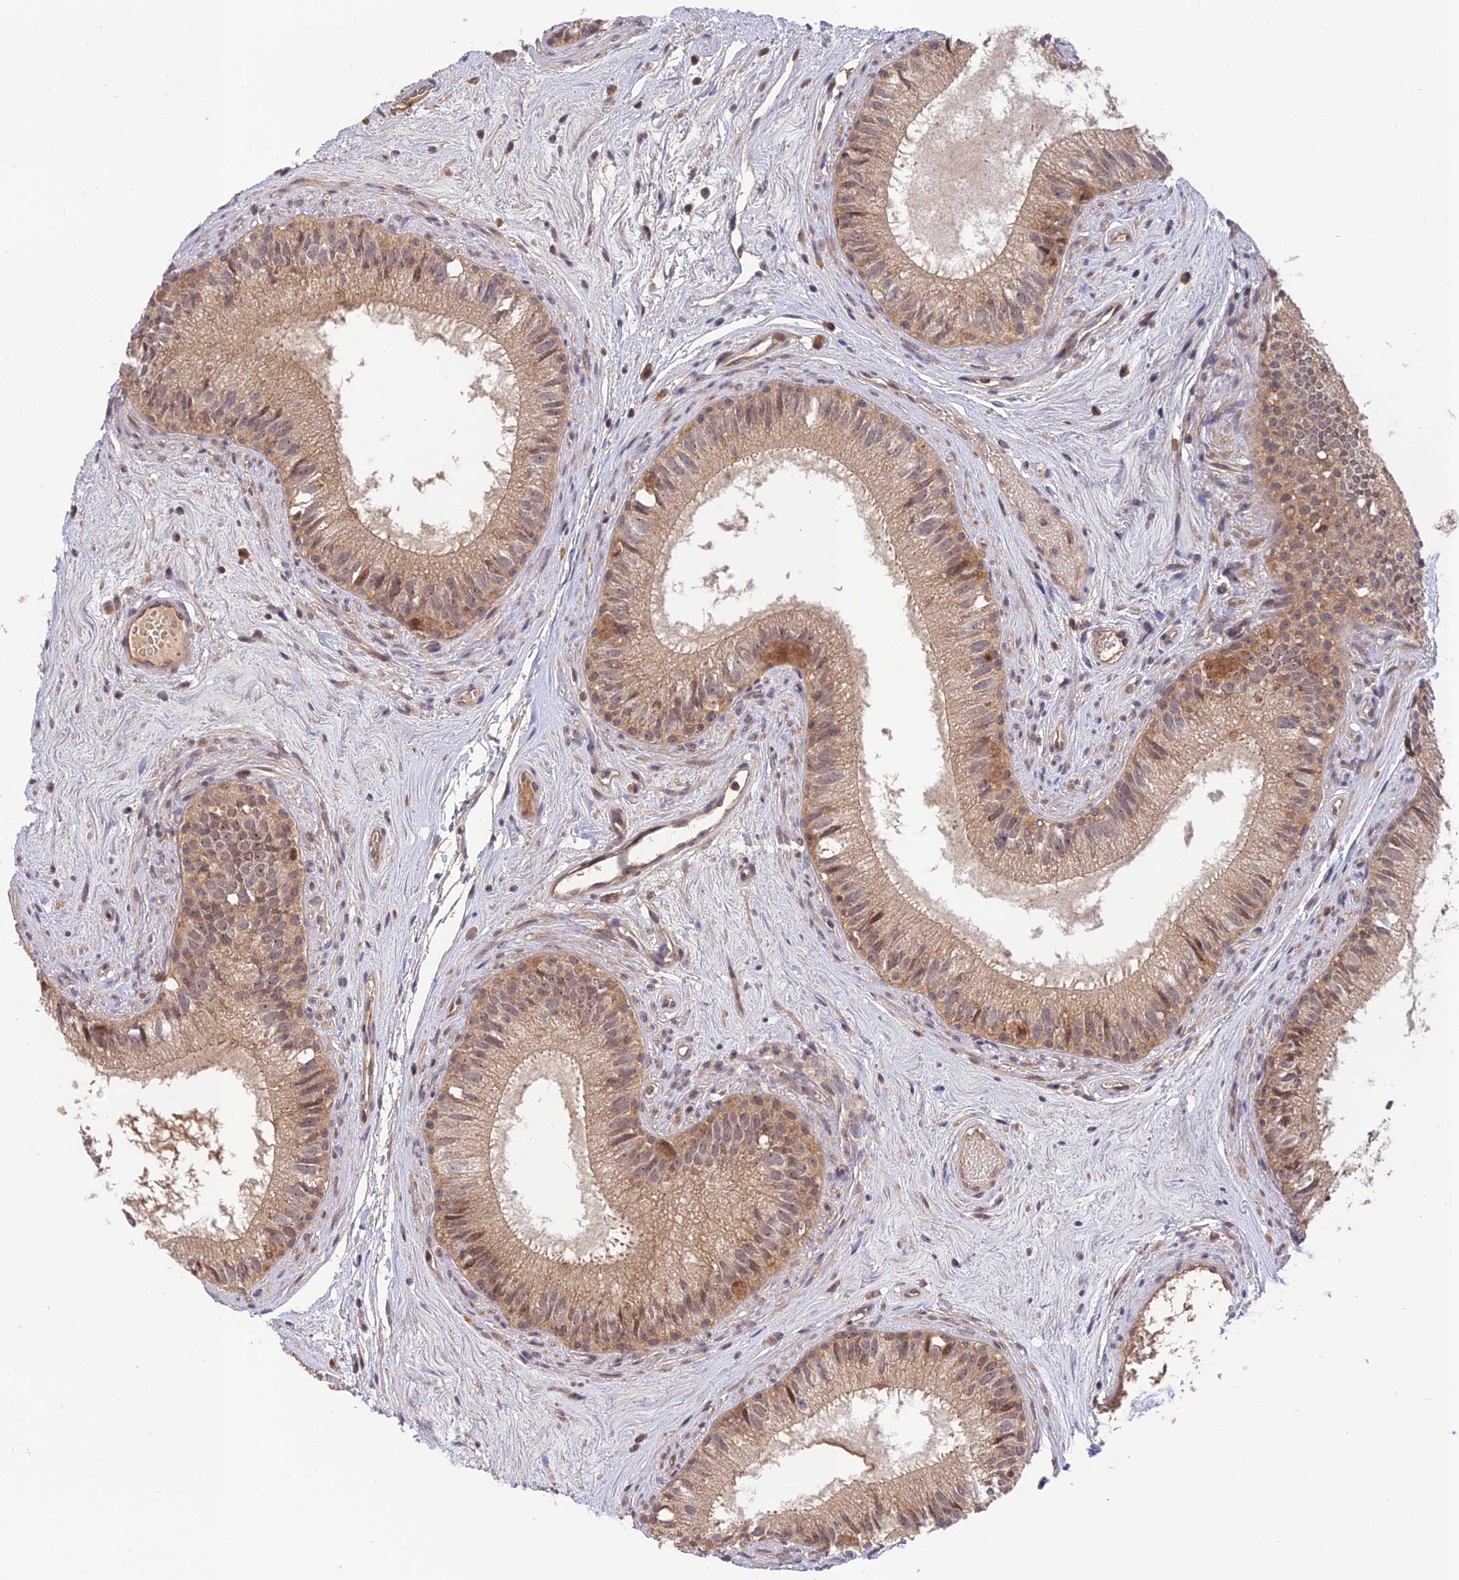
{"staining": {"intensity": "moderate", "quantity": ">75%", "location": "cytoplasmic/membranous,nuclear"}, "tissue": "epididymis", "cell_type": "Glandular cells", "image_type": "normal", "snomed": [{"axis": "morphology", "description": "Normal tissue, NOS"}, {"axis": "topography", "description": "Epididymis"}], "caption": "A high-resolution image shows IHC staining of unremarkable epididymis, which reveals moderate cytoplasmic/membranous,nuclear staining in approximately >75% of glandular cells. Nuclei are stained in blue.", "gene": "REV1", "patient": {"sex": "male", "age": 71}}